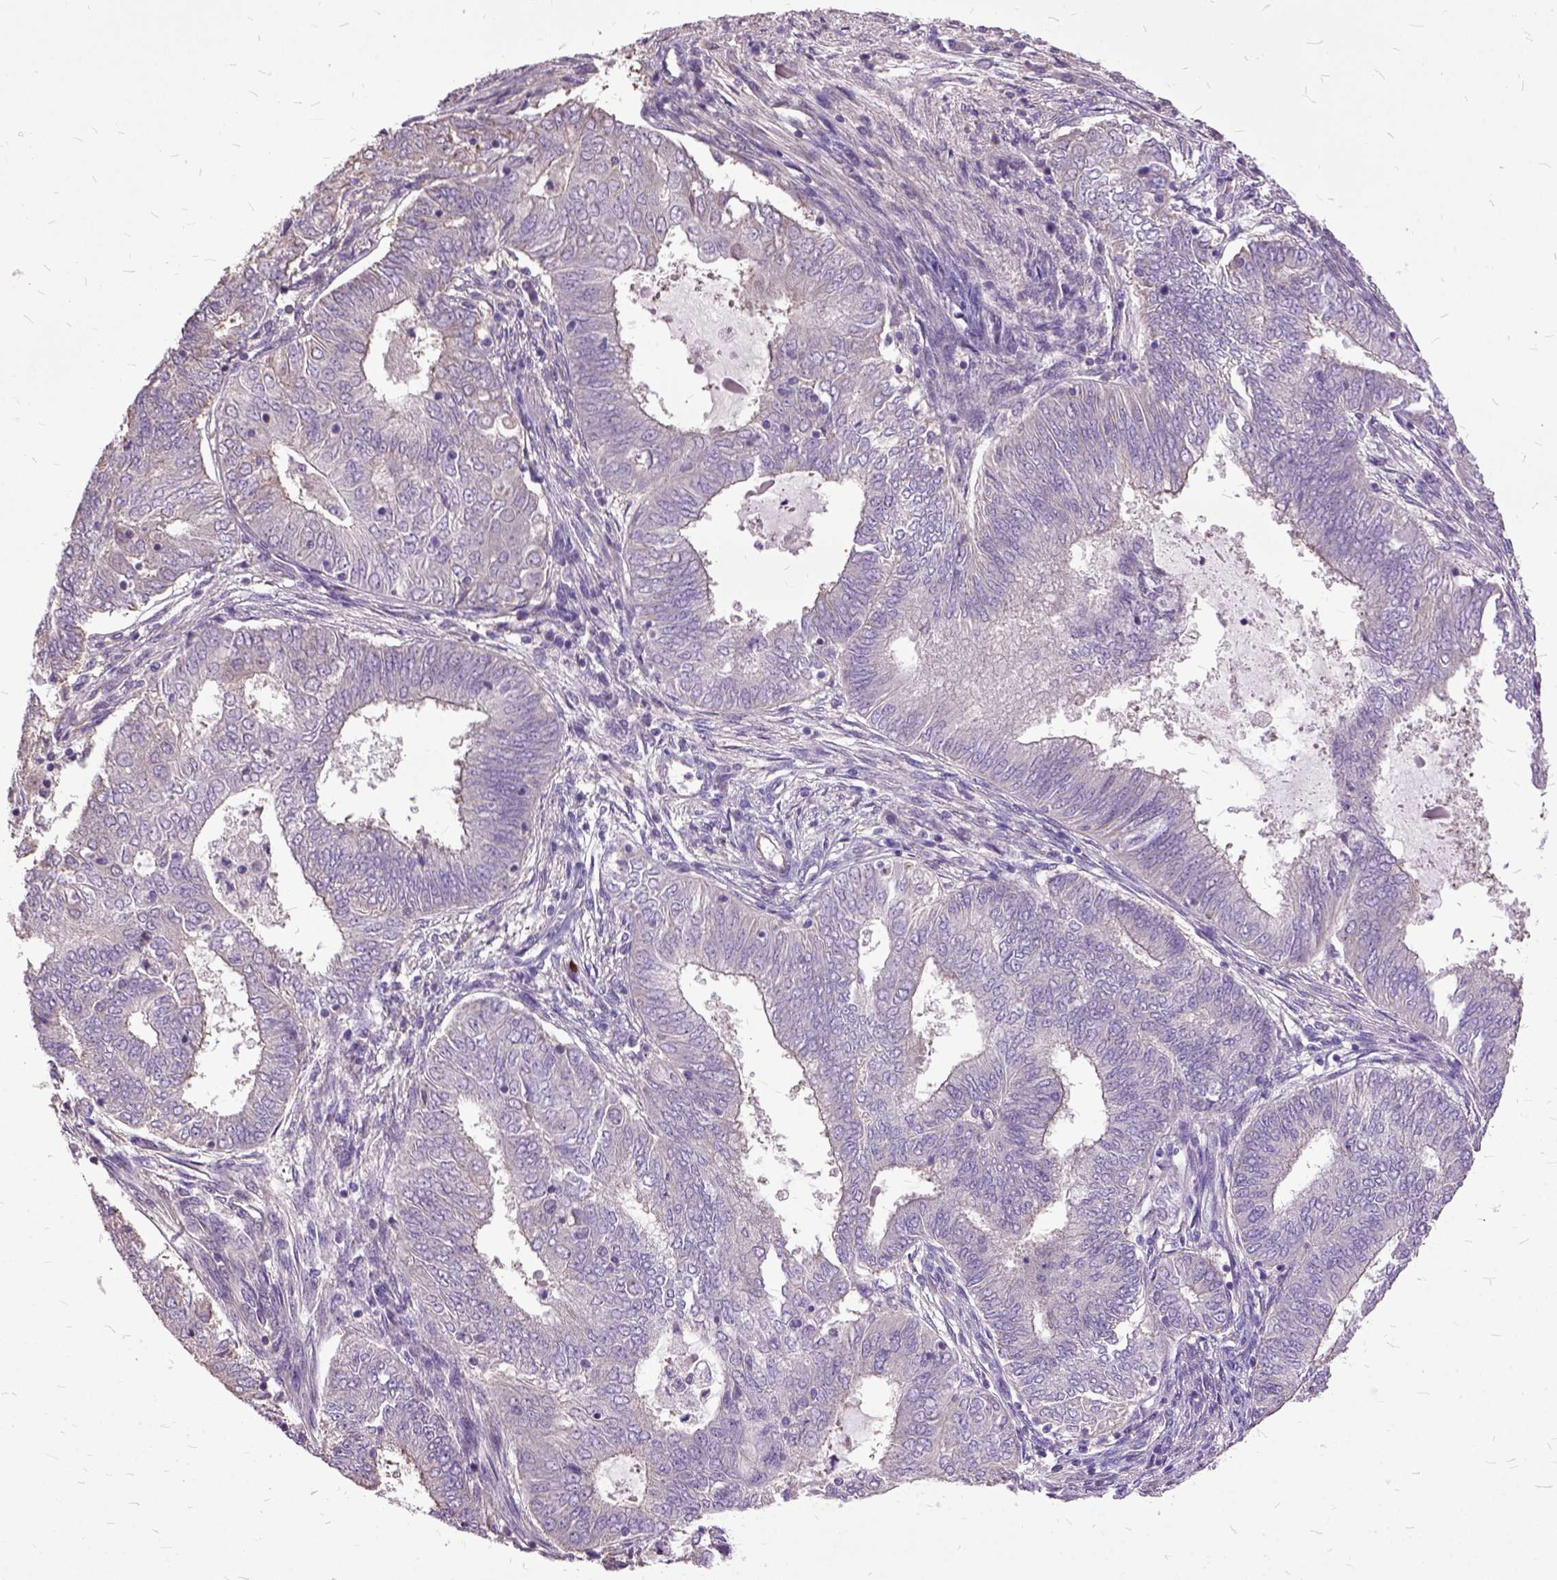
{"staining": {"intensity": "negative", "quantity": "none", "location": "none"}, "tissue": "endometrial cancer", "cell_type": "Tumor cells", "image_type": "cancer", "snomed": [{"axis": "morphology", "description": "Adenocarcinoma, NOS"}, {"axis": "topography", "description": "Endometrium"}], "caption": "Adenocarcinoma (endometrial) stained for a protein using IHC displays no expression tumor cells.", "gene": "AREG", "patient": {"sex": "female", "age": 62}}